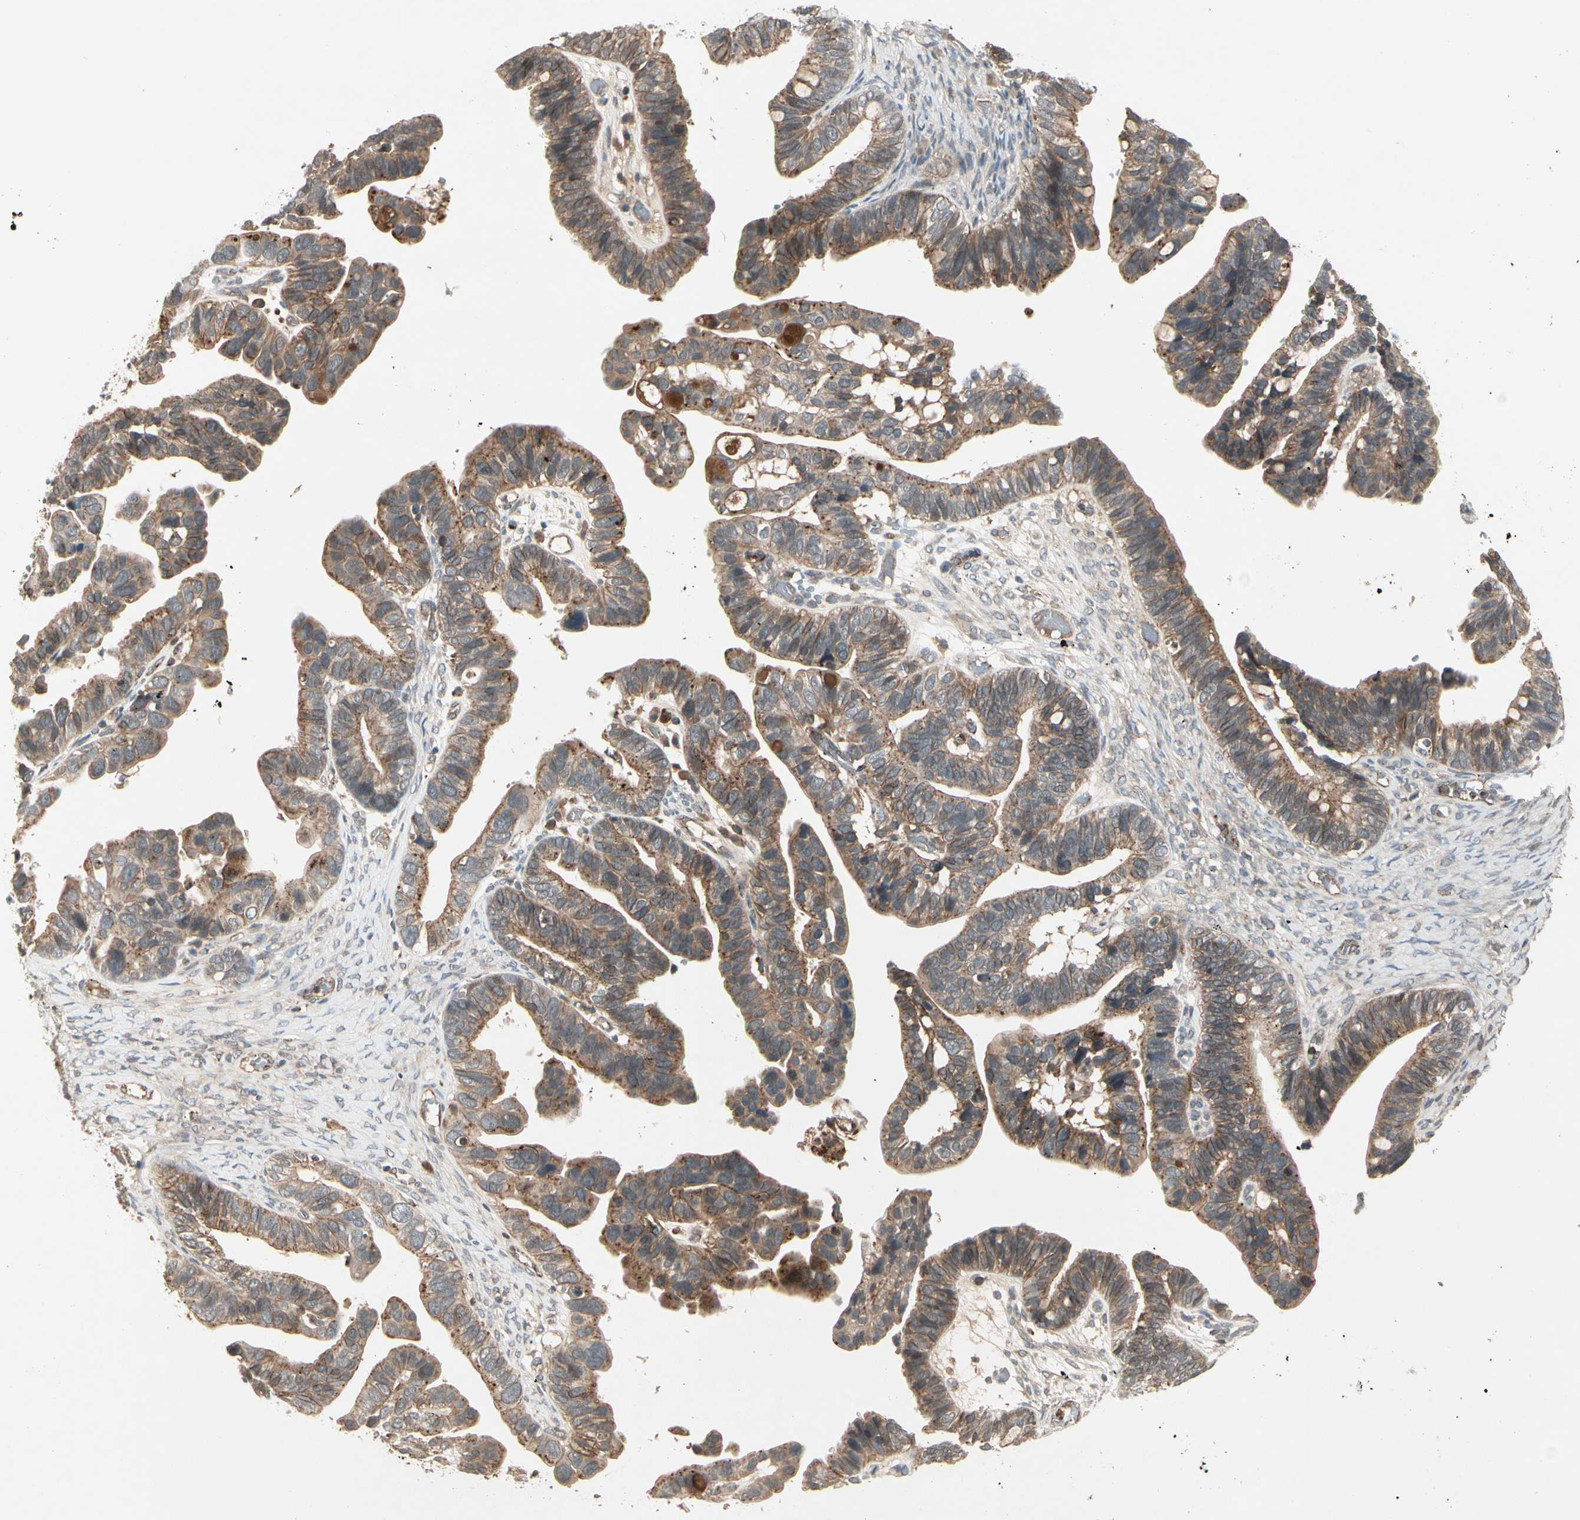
{"staining": {"intensity": "moderate", "quantity": ">75%", "location": "cytoplasmic/membranous"}, "tissue": "ovarian cancer", "cell_type": "Tumor cells", "image_type": "cancer", "snomed": [{"axis": "morphology", "description": "Cystadenocarcinoma, serous, NOS"}, {"axis": "topography", "description": "Ovary"}], "caption": "Protein positivity by immunohistochemistry (IHC) demonstrates moderate cytoplasmic/membranous positivity in approximately >75% of tumor cells in ovarian cancer (serous cystadenocarcinoma).", "gene": "FLOT1", "patient": {"sex": "female", "age": 56}}